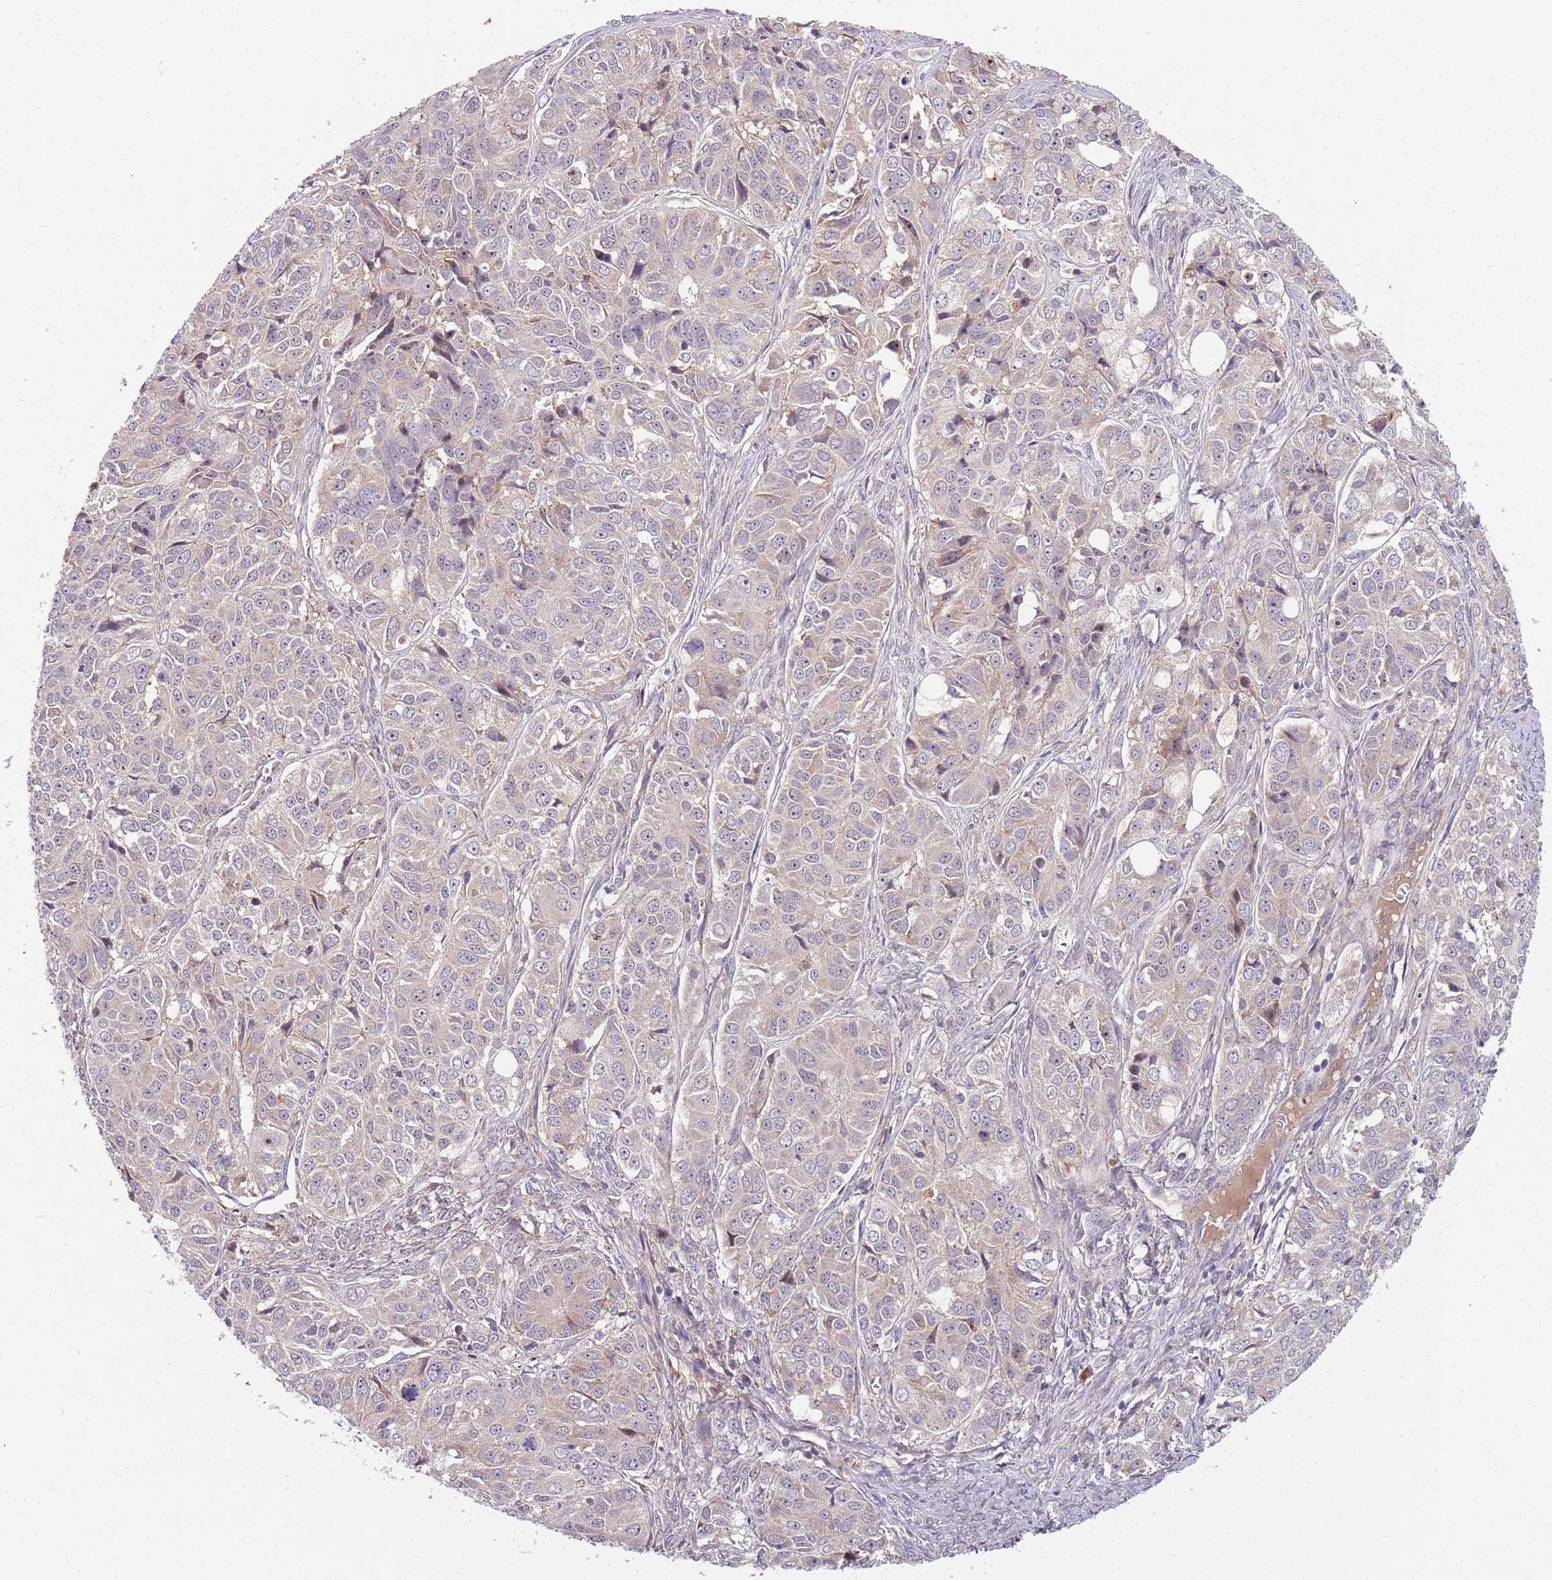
{"staining": {"intensity": "weak", "quantity": "25%-75%", "location": "cytoplasmic/membranous"}, "tissue": "ovarian cancer", "cell_type": "Tumor cells", "image_type": "cancer", "snomed": [{"axis": "morphology", "description": "Carcinoma, endometroid"}, {"axis": "topography", "description": "Ovary"}], "caption": "Ovarian endometroid carcinoma was stained to show a protein in brown. There is low levels of weak cytoplasmic/membranous positivity in approximately 25%-75% of tumor cells.", "gene": "FBXL22", "patient": {"sex": "female", "age": 51}}